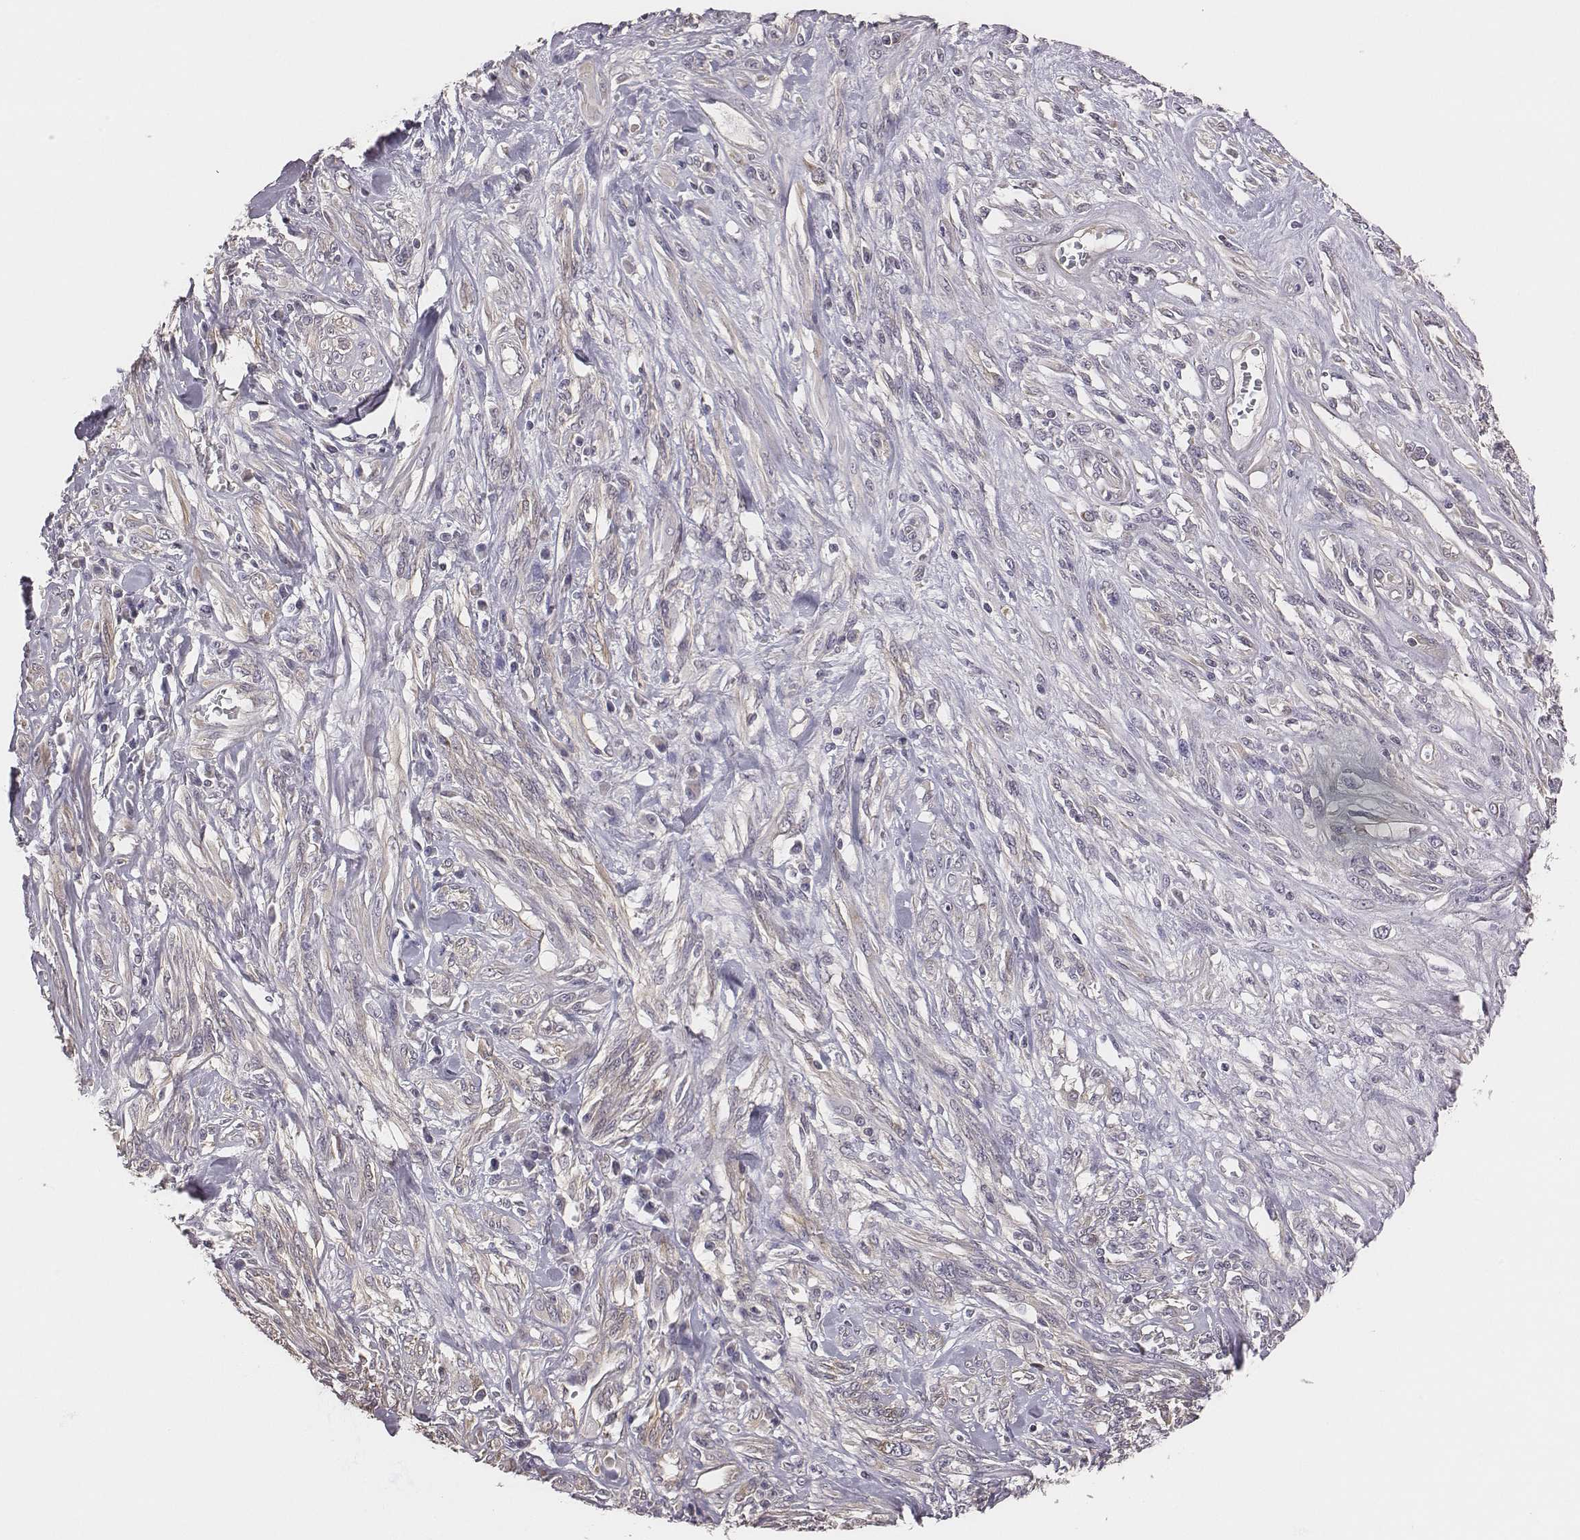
{"staining": {"intensity": "negative", "quantity": "none", "location": "none"}, "tissue": "melanoma", "cell_type": "Tumor cells", "image_type": "cancer", "snomed": [{"axis": "morphology", "description": "Malignant melanoma, NOS"}, {"axis": "topography", "description": "Skin"}], "caption": "Image shows no significant protein staining in tumor cells of melanoma.", "gene": "SCARF1", "patient": {"sex": "female", "age": 91}}